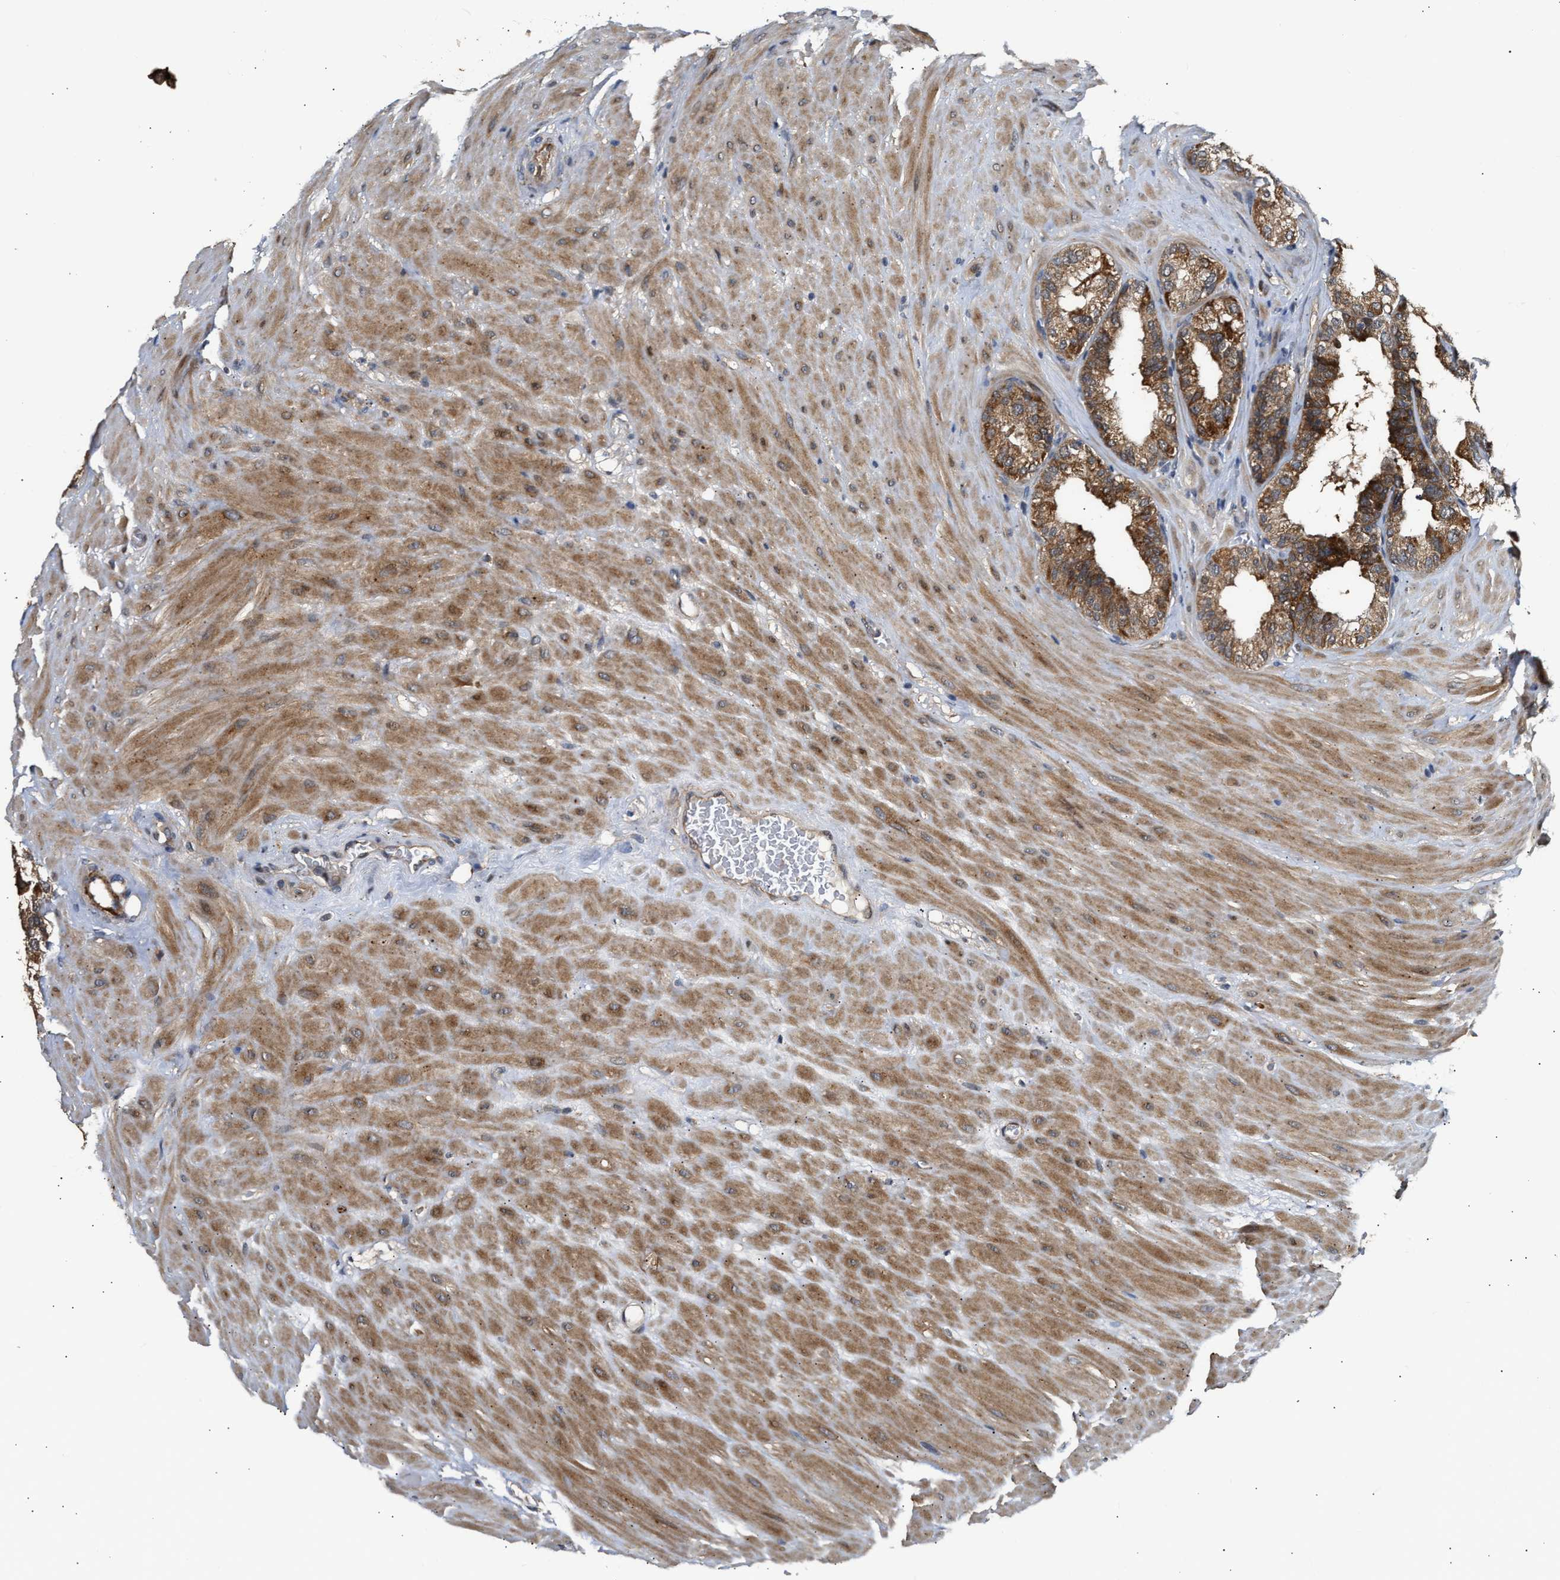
{"staining": {"intensity": "moderate", "quantity": ">75%", "location": "cytoplasmic/membranous"}, "tissue": "seminal vesicle", "cell_type": "Glandular cells", "image_type": "normal", "snomed": [{"axis": "morphology", "description": "Normal tissue, NOS"}, {"axis": "topography", "description": "Prostate"}, {"axis": "topography", "description": "Seminal veicle"}], "caption": "A photomicrograph showing moderate cytoplasmic/membranous positivity in approximately >75% of glandular cells in unremarkable seminal vesicle, as visualized by brown immunohistochemical staining.", "gene": "EXTL2", "patient": {"sex": "male", "age": 51}}